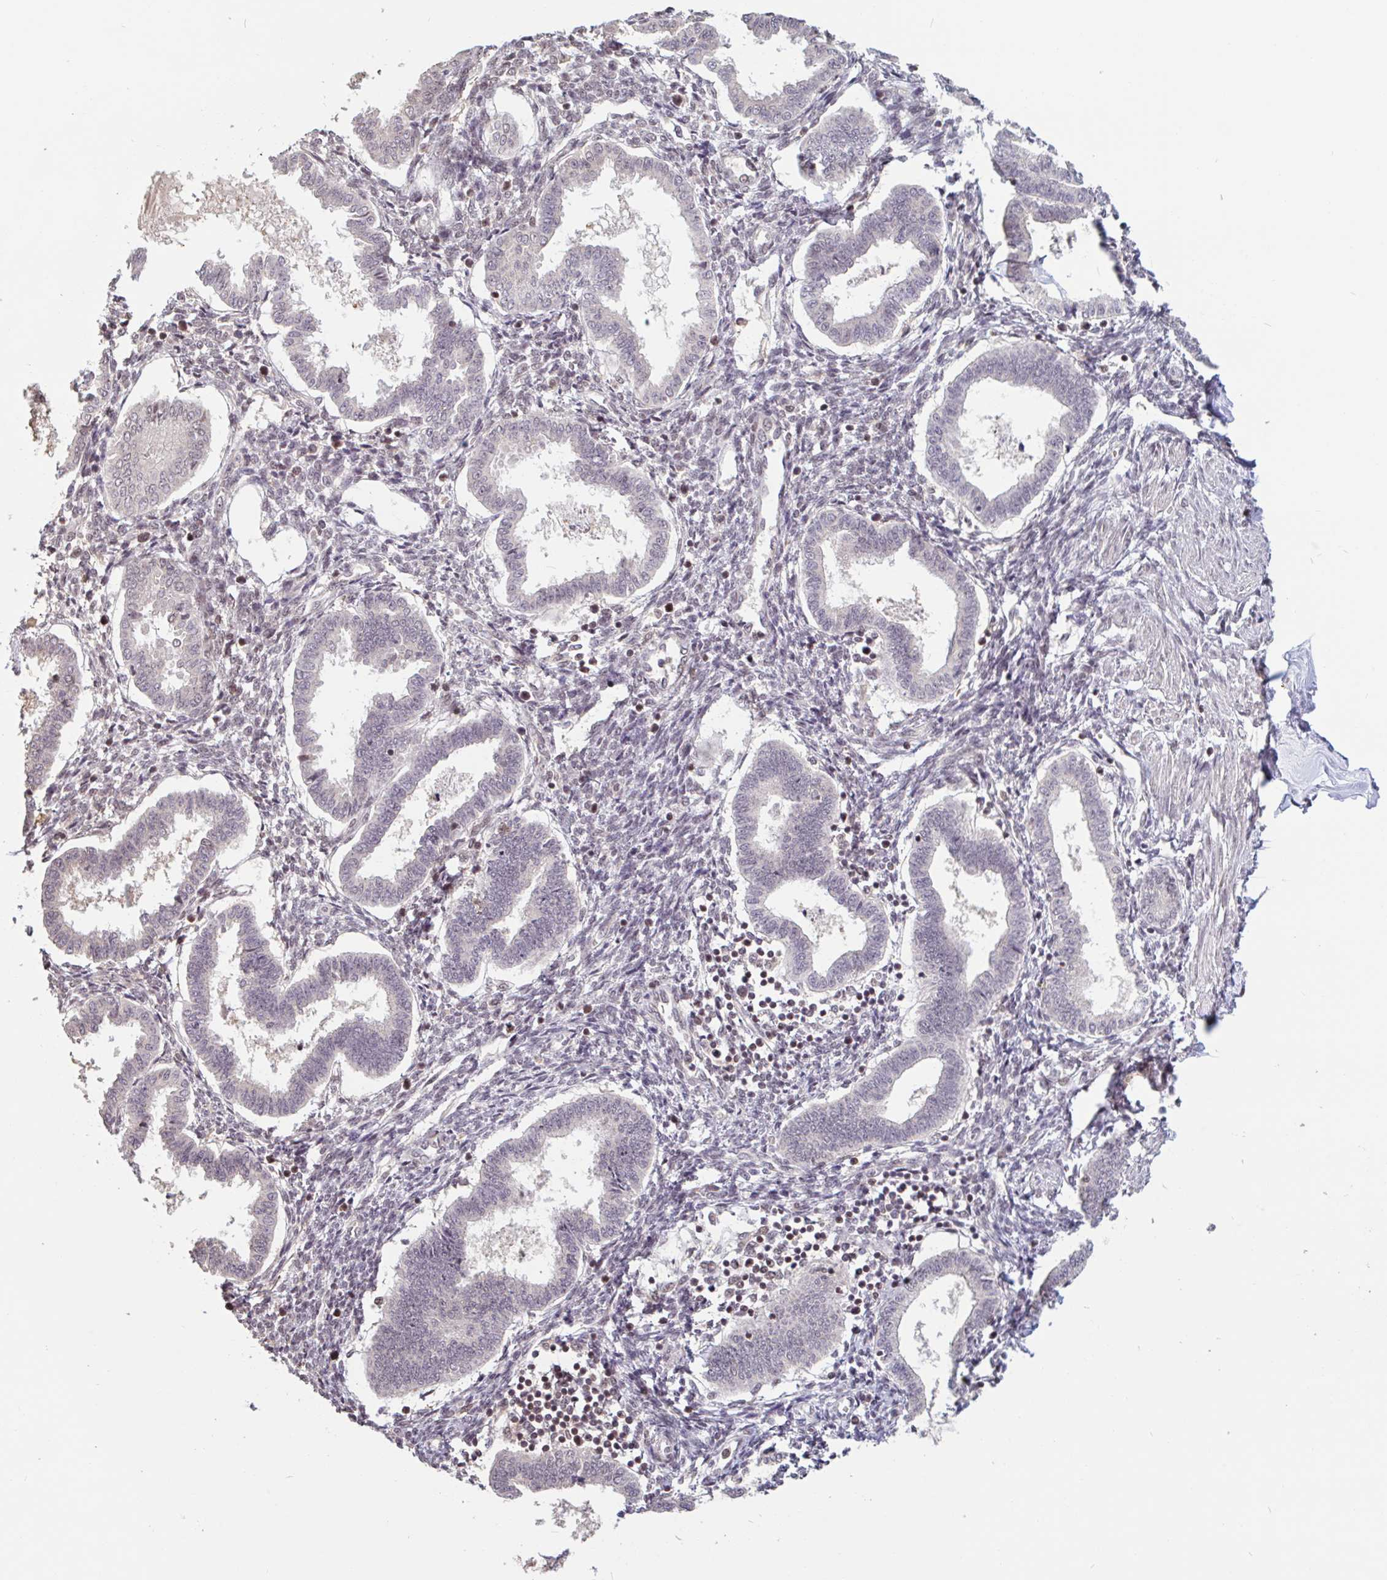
{"staining": {"intensity": "weak", "quantity": "25%-75%", "location": "nuclear"}, "tissue": "endometrium", "cell_type": "Cells in endometrial stroma", "image_type": "normal", "snomed": [{"axis": "morphology", "description": "Normal tissue, NOS"}, {"axis": "topography", "description": "Endometrium"}], "caption": "Benign endometrium was stained to show a protein in brown. There is low levels of weak nuclear positivity in about 25%-75% of cells in endometrial stroma. The staining was performed using DAB to visualize the protein expression in brown, while the nuclei were stained in blue with hematoxylin (Magnification: 20x).", "gene": "DR1", "patient": {"sex": "female", "age": 24}}